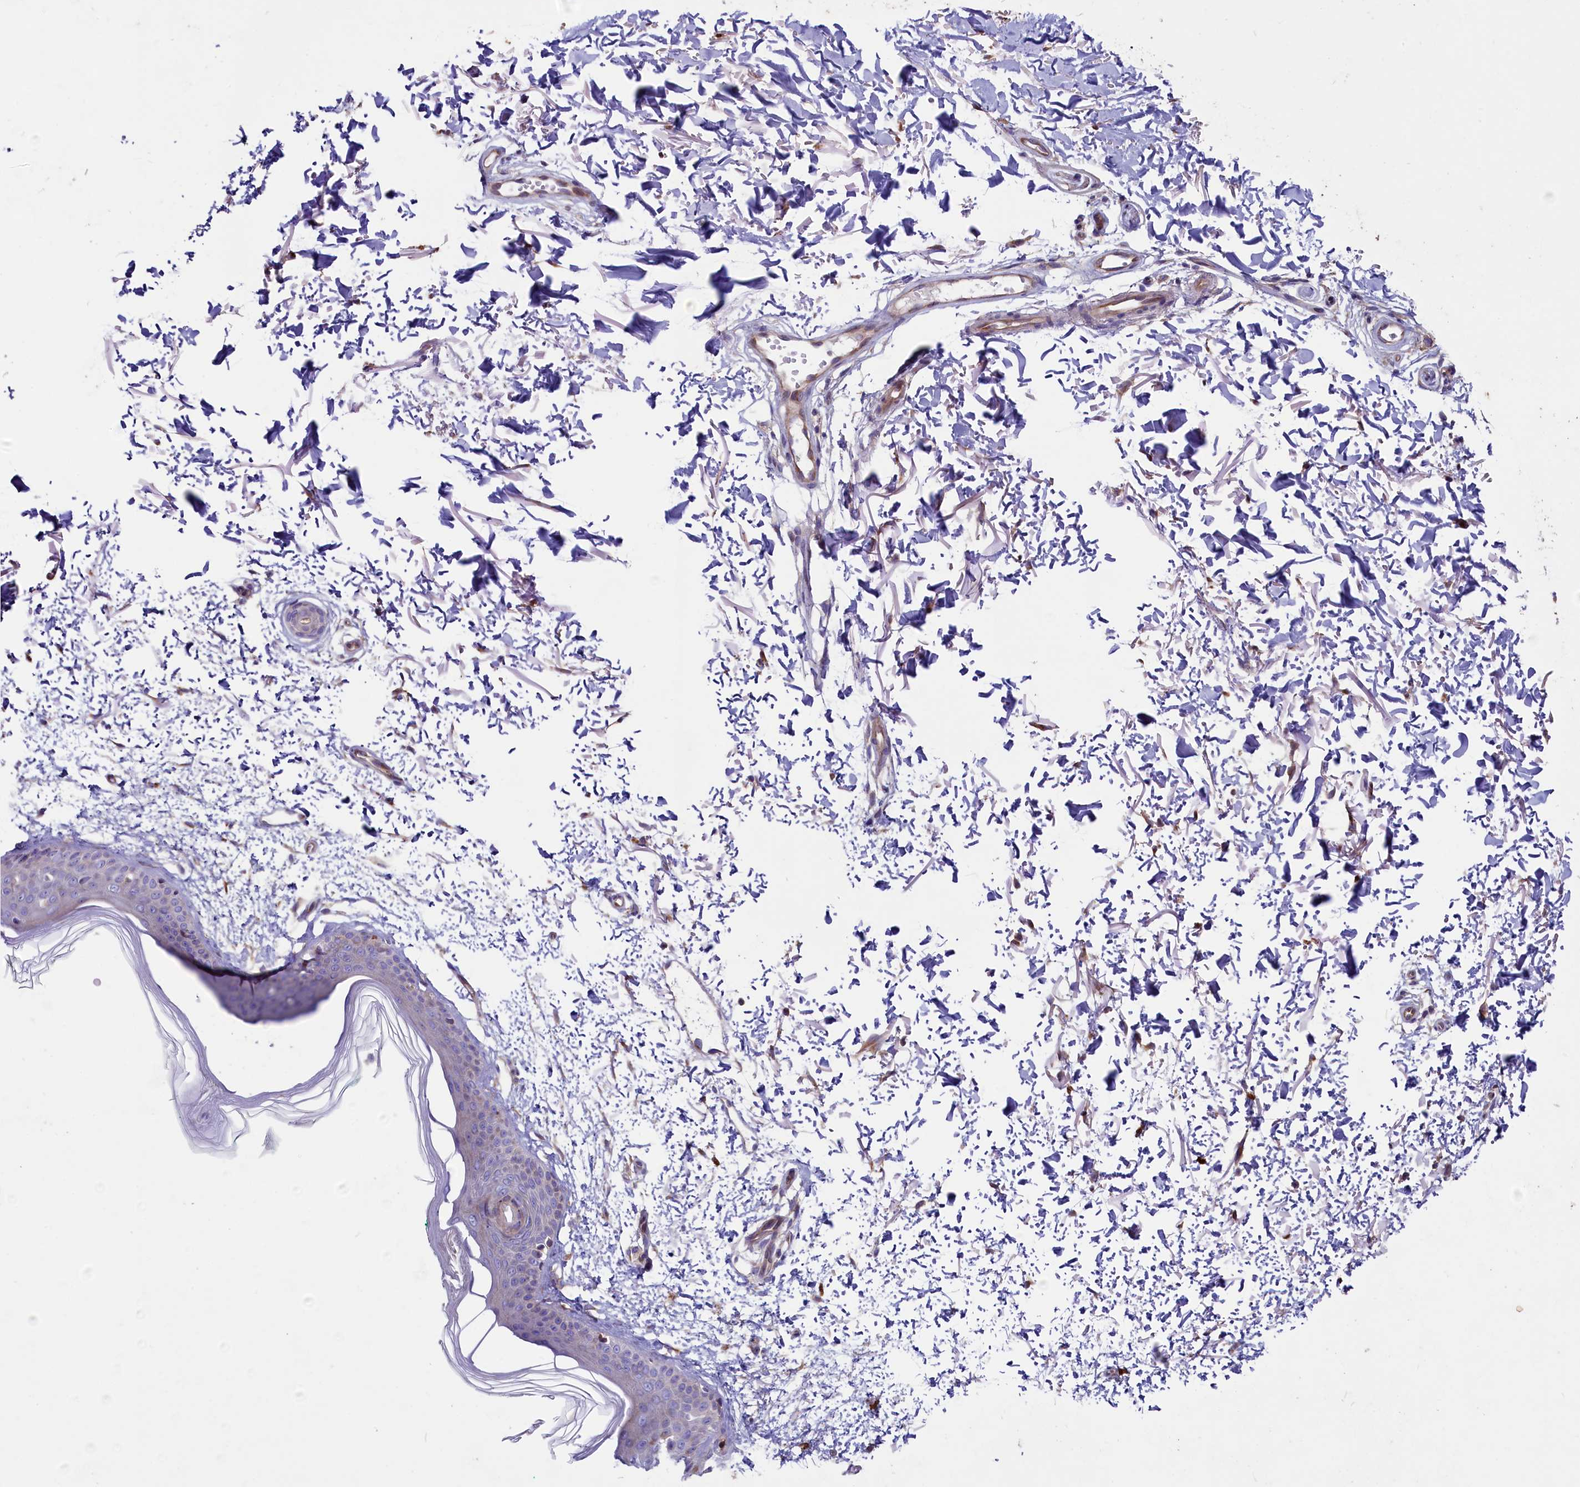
{"staining": {"intensity": "weak", "quantity": ">75%", "location": "cytoplasmic/membranous"}, "tissue": "skin", "cell_type": "Fibroblasts", "image_type": "normal", "snomed": [{"axis": "morphology", "description": "Normal tissue, NOS"}, {"axis": "topography", "description": "Skin"}], "caption": "Fibroblasts exhibit low levels of weak cytoplasmic/membranous staining in approximately >75% of cells in normal human skin.", "gene": "GPR108", "patient": {"sex": "male", "age": 66}}